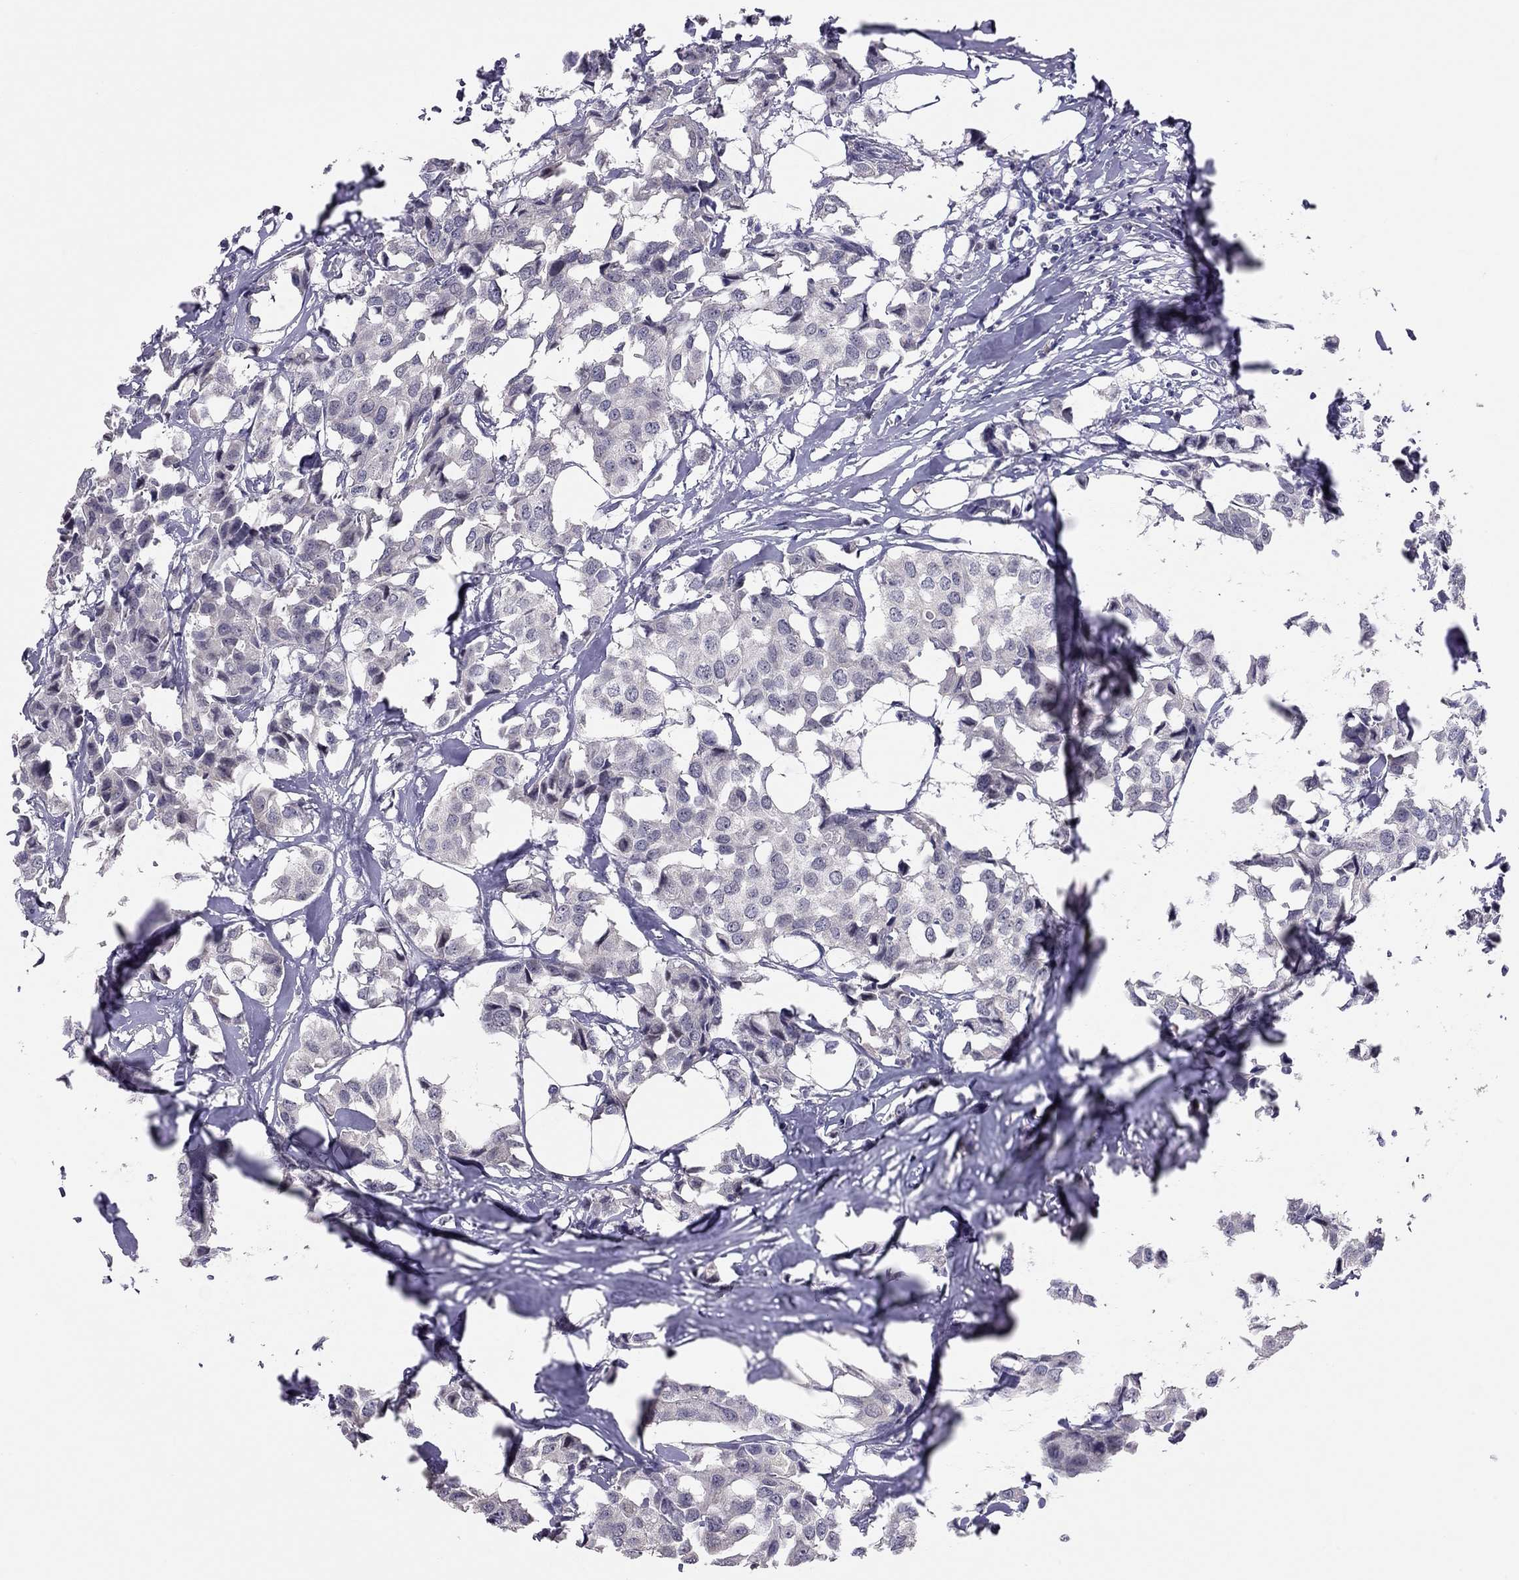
{"staining": {"intensity": "negative", "quantity": "none", "location": "none"}, "tissue": "breast cancer", "cell_type": "Tumor cells", "image_type": "cancer", "snomed": [{"axis": "morphology", "description": "Duct carcinoma"}, {"axis": "topography", "description": "Breast"}], "caption": "A high-resolution histopathology image shows IHC staining of breast cancer (invasive ductal carcinoma), which reveals no significant positivity in tumor cells.", "gene": "HSF2BP", "patient": {"sex": "female", "age": 80}}